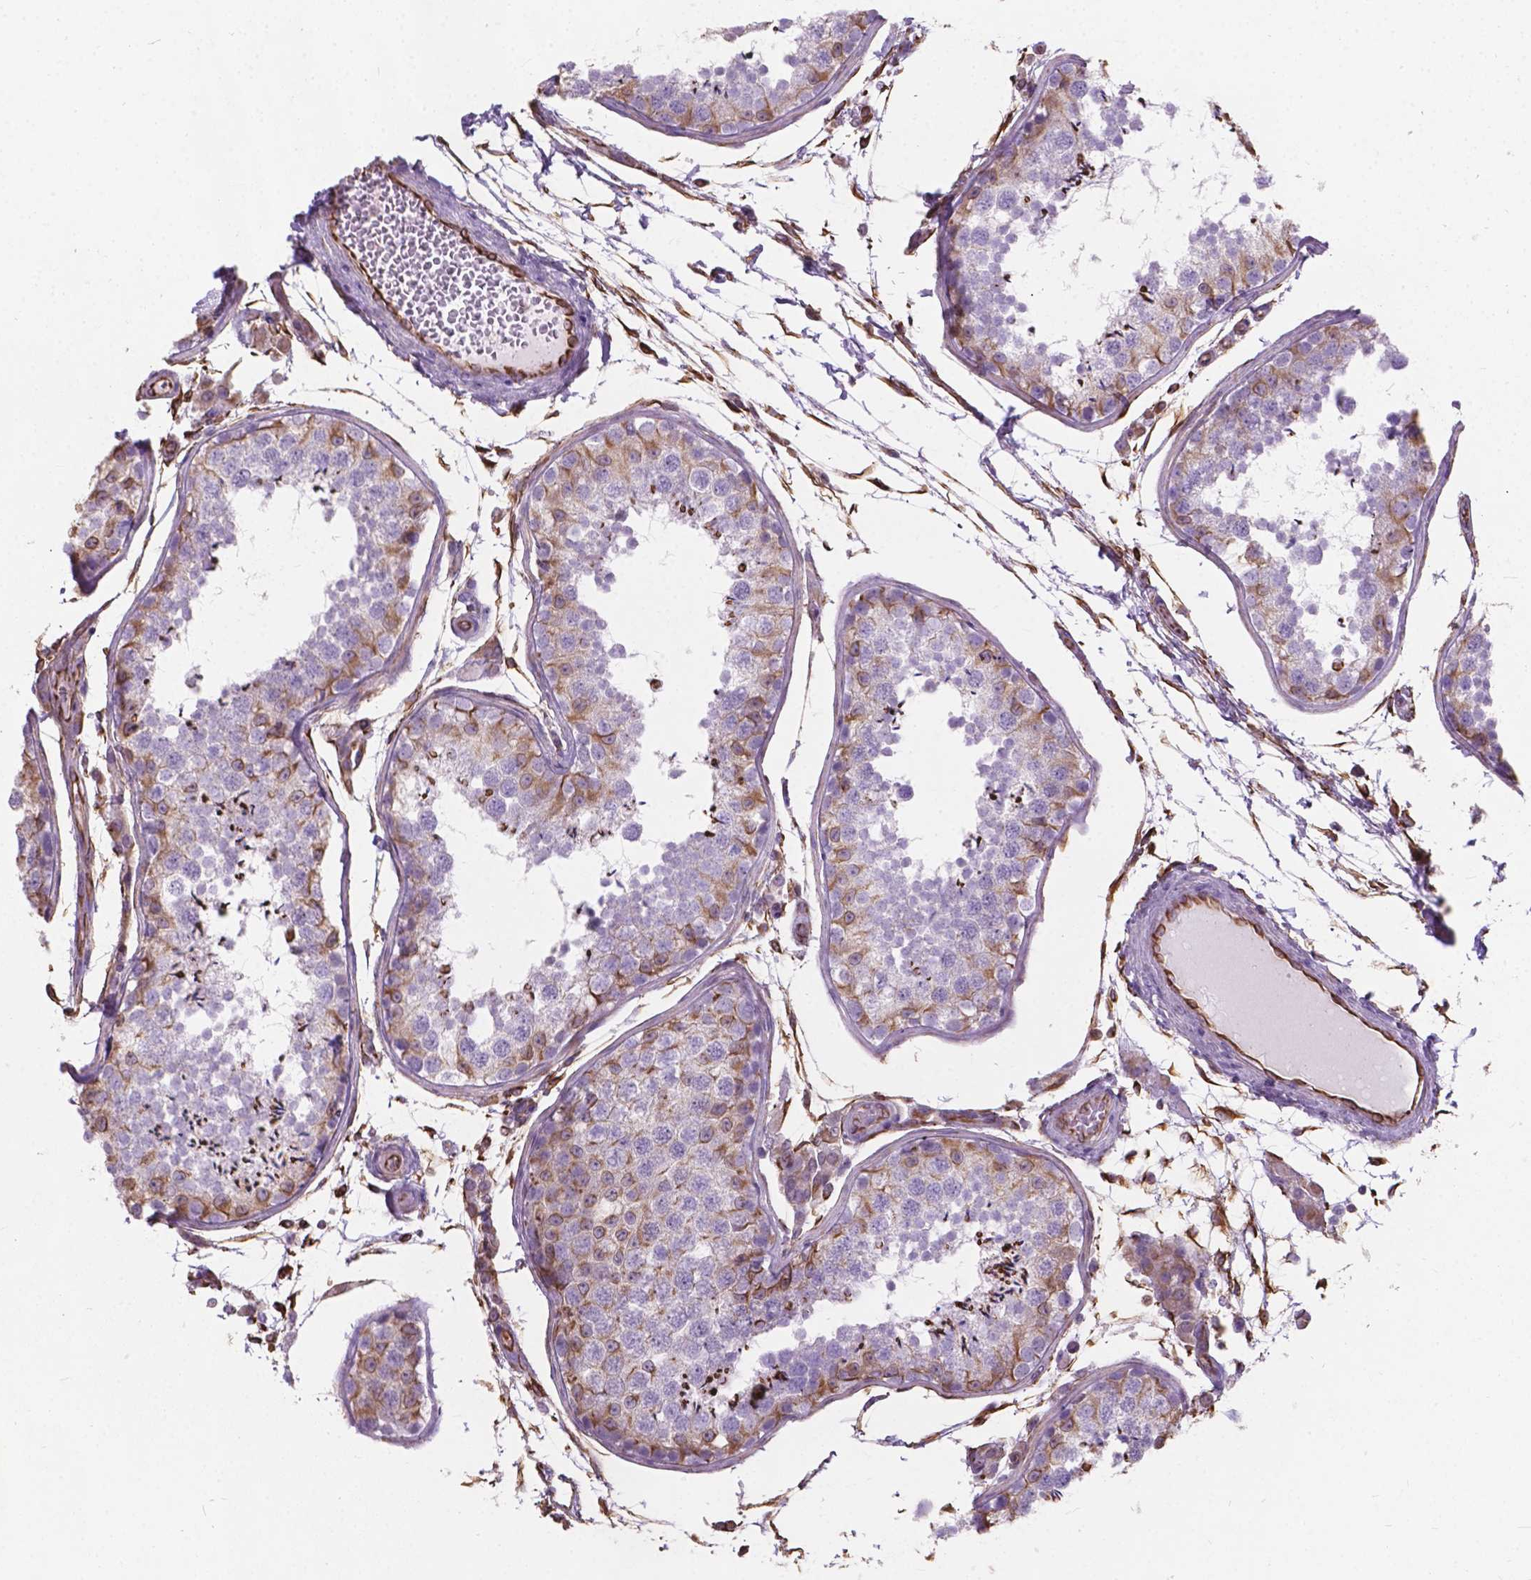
{"staining": {"intensity": "moderate", "quantity": "<25%", "location": "cytoplasmic/membranous"}, "tissue": "testis", "cell_type": "Cells in seminiferous ducts", "image_type": "normal", "snomed": [{"axis": "morphology", "description": "Normal tissue, NOS"}, {"axis": "topography", "description": "Testis"}], "caption": "Immunohistochemical staining of benign human testis shows low levels of moderate cytoplasmic/membranous positivity in about <25% of cells in seminiferous ducts.", "gene": "AMOT", "patient": {"sex": "male", "age": 29}}